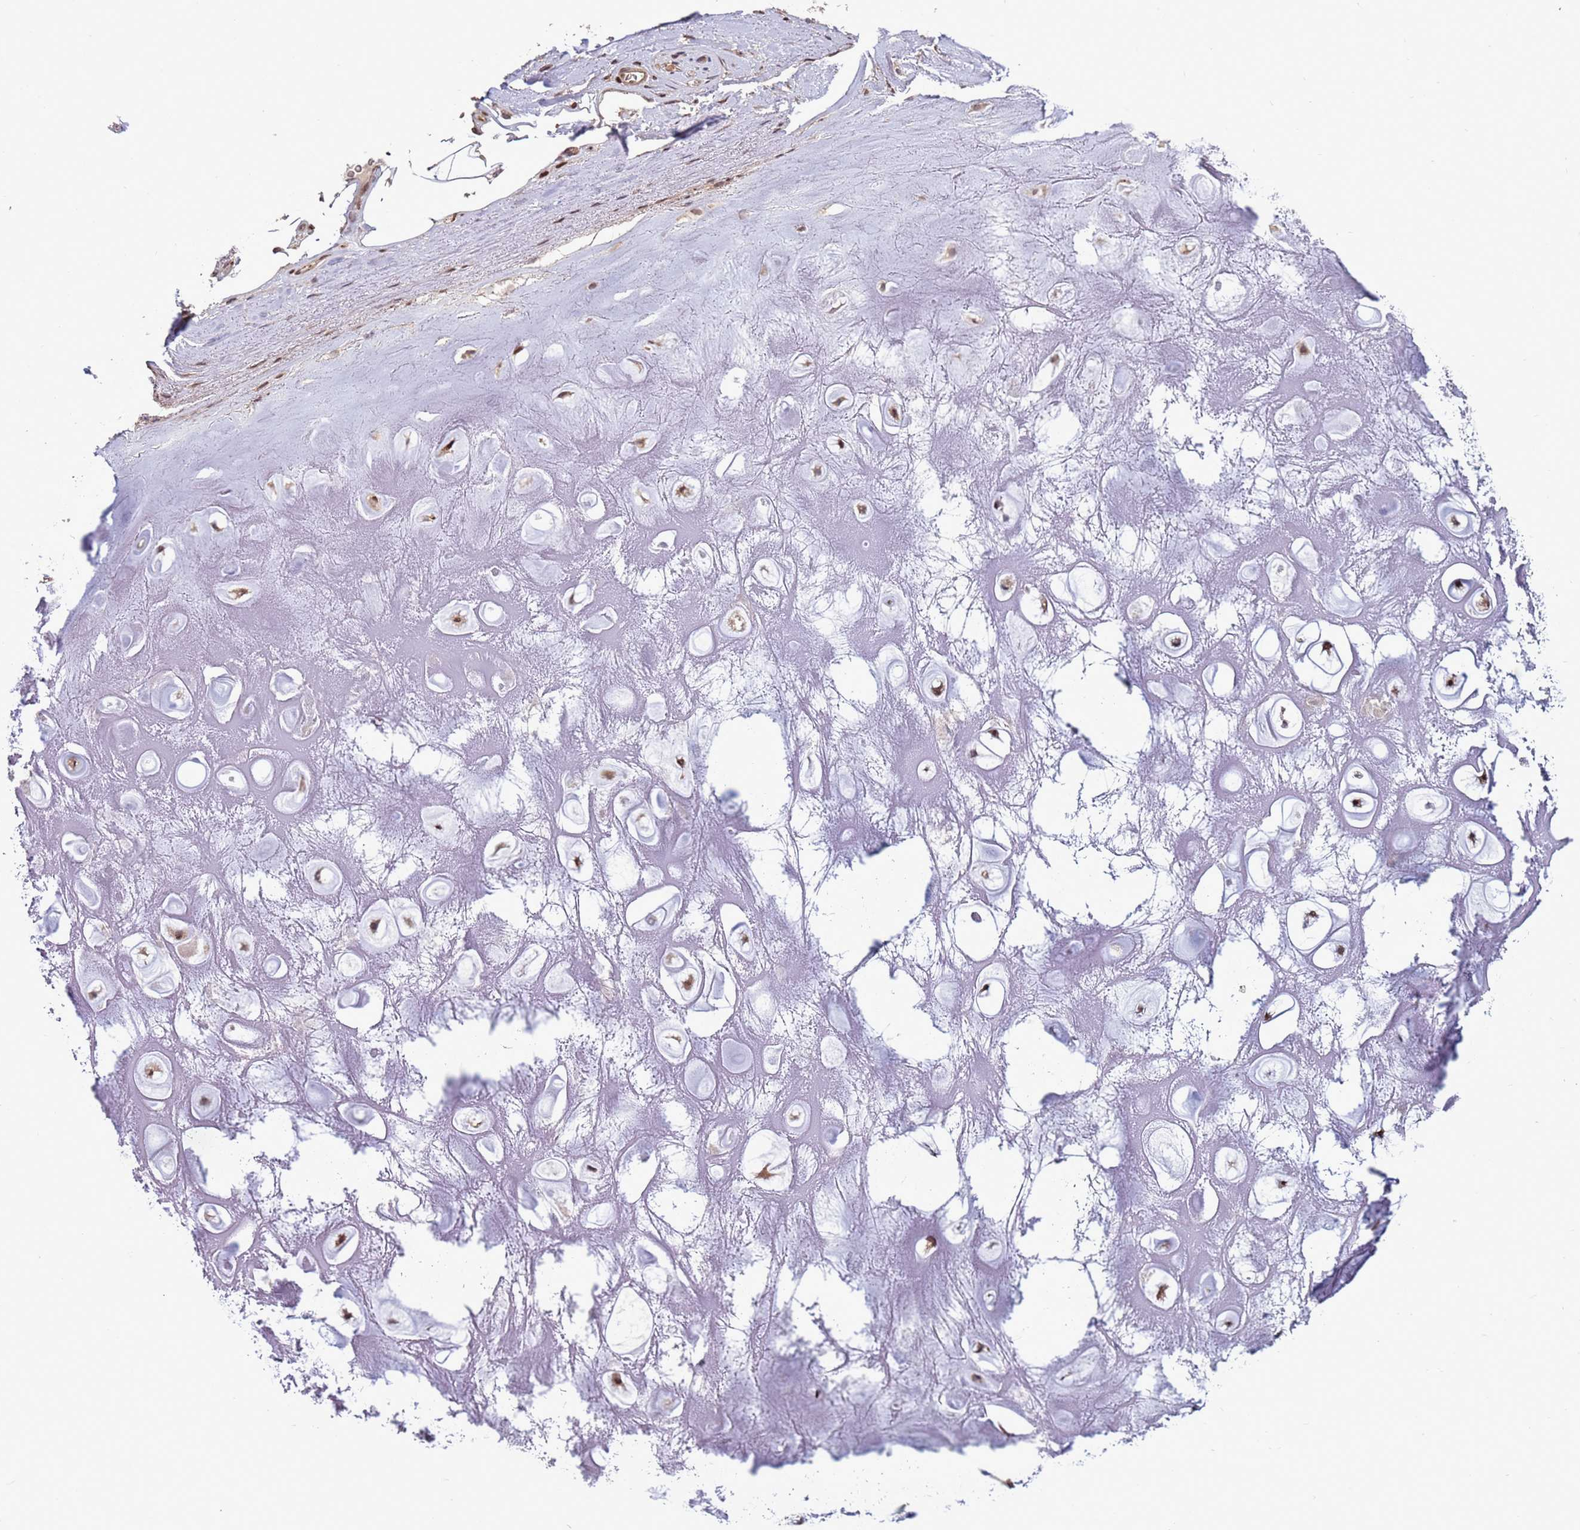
{"staining": {"intensity": "negative", "quantity": "none", "location": "none"}, "tissue": "adipose tissue", "cell_type": "Adipocytes", "image_type": "normal", "snomed": [{"axis": "morphology", "description": "Normal tissue, NOS"}, {"axis": "topography", "description": "Cartilage tissue"}], "caption": "The histopathology image exhibits no staining of adipocytes in unremarkable adipose tissue.", "gene": "HGH1", "patient": {"sex": "male", "age": 81}}